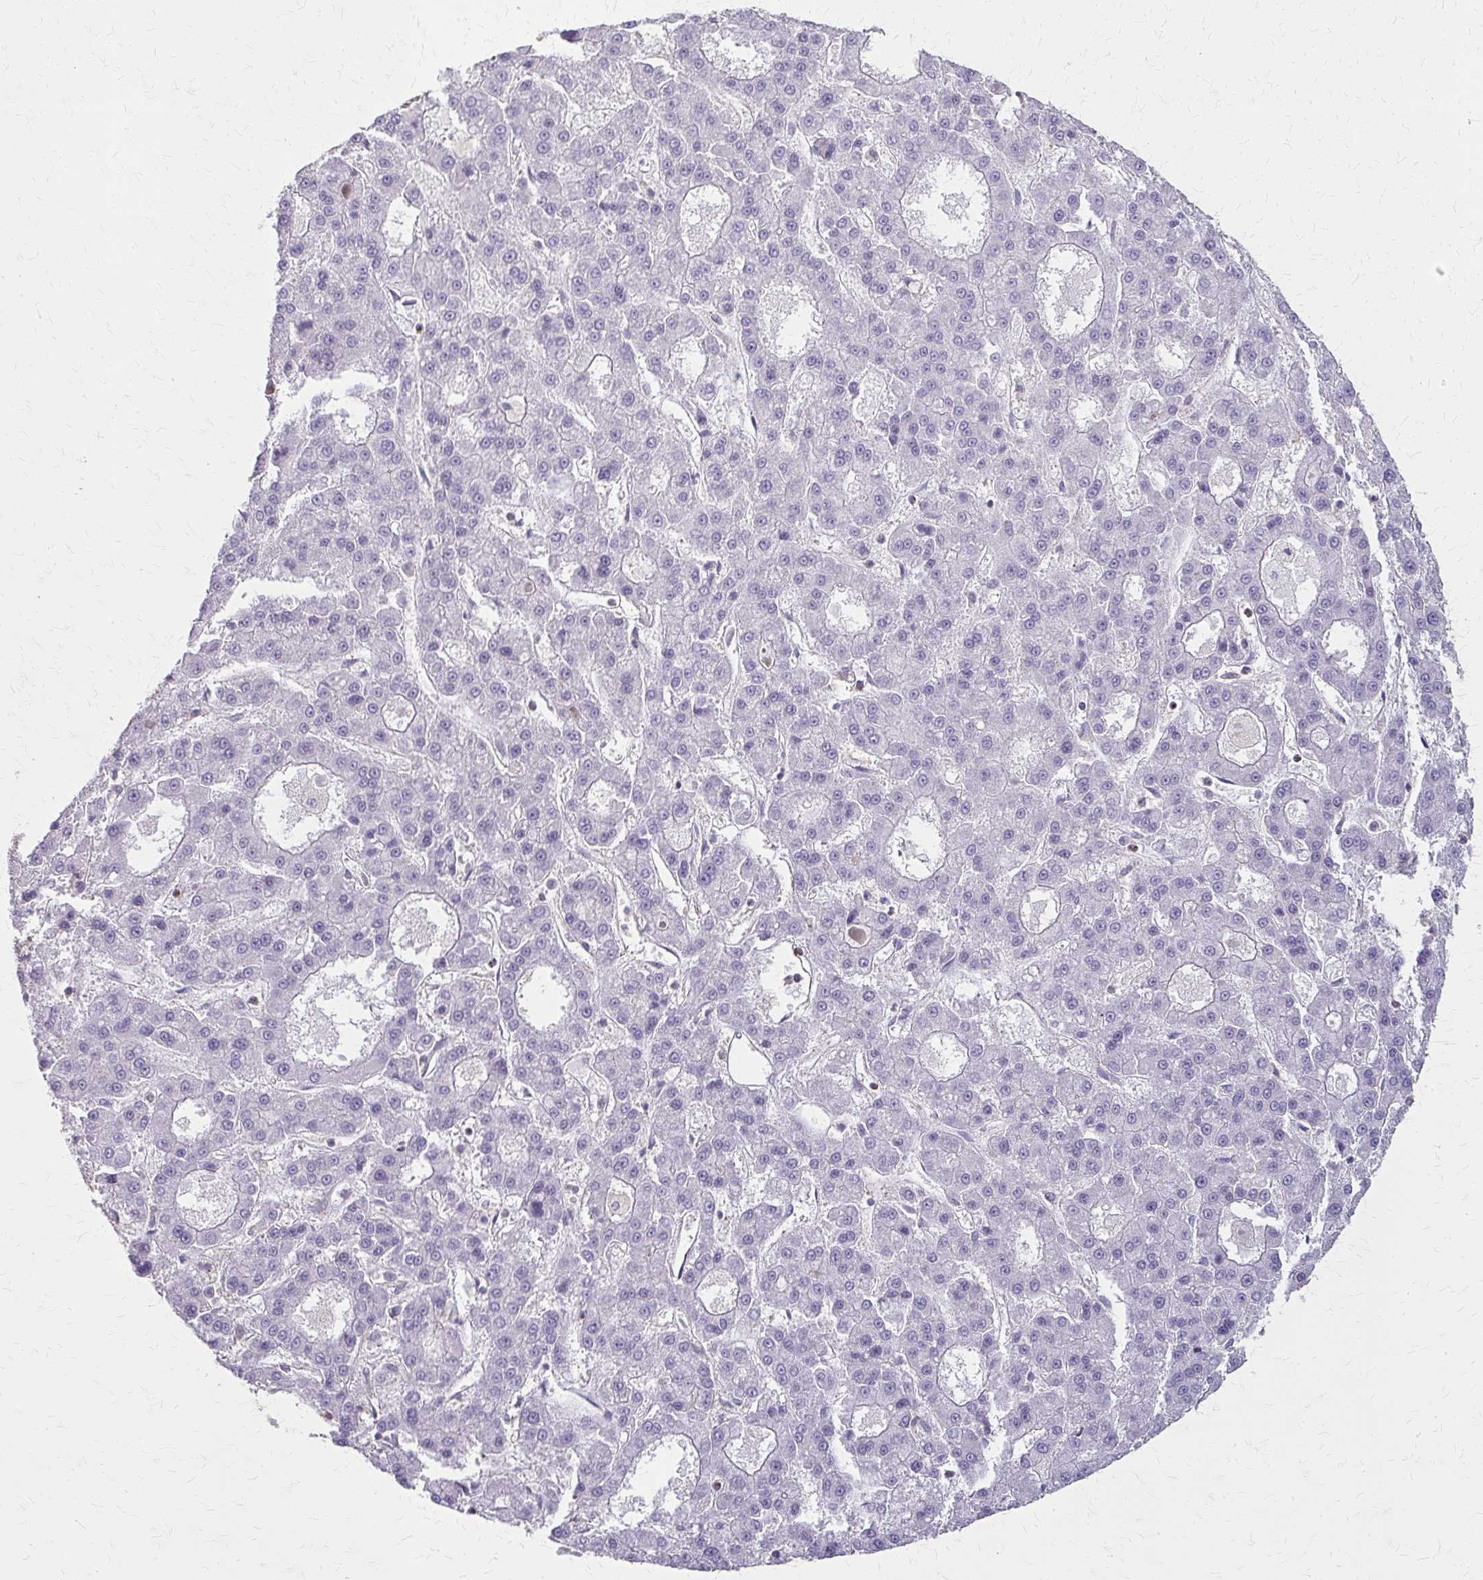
{"staining": {"intensity": "negative", "quantity": "none", "location": "none"}, "tissue": "liver cancer", "cell_type": "Tumor cells", "image_type": "cancer", "snomed": [{"axis": "morphology", "description": "Carcinoma, Hepatocellular, NOS"}, {"axis": "topography", "description": "Liver"}], "caption": "This is a micrograph of IHC staining of liver cancer, which shows no expression in tumor cells. (Stains: DAB (3,3'-diaminobenzidine) IHC with hematoxylin counter stain, Microscopy: brightfield microscopy at high magnification).", "gene": "TENM4", "patient": {"sex": "male", "age": 70}}